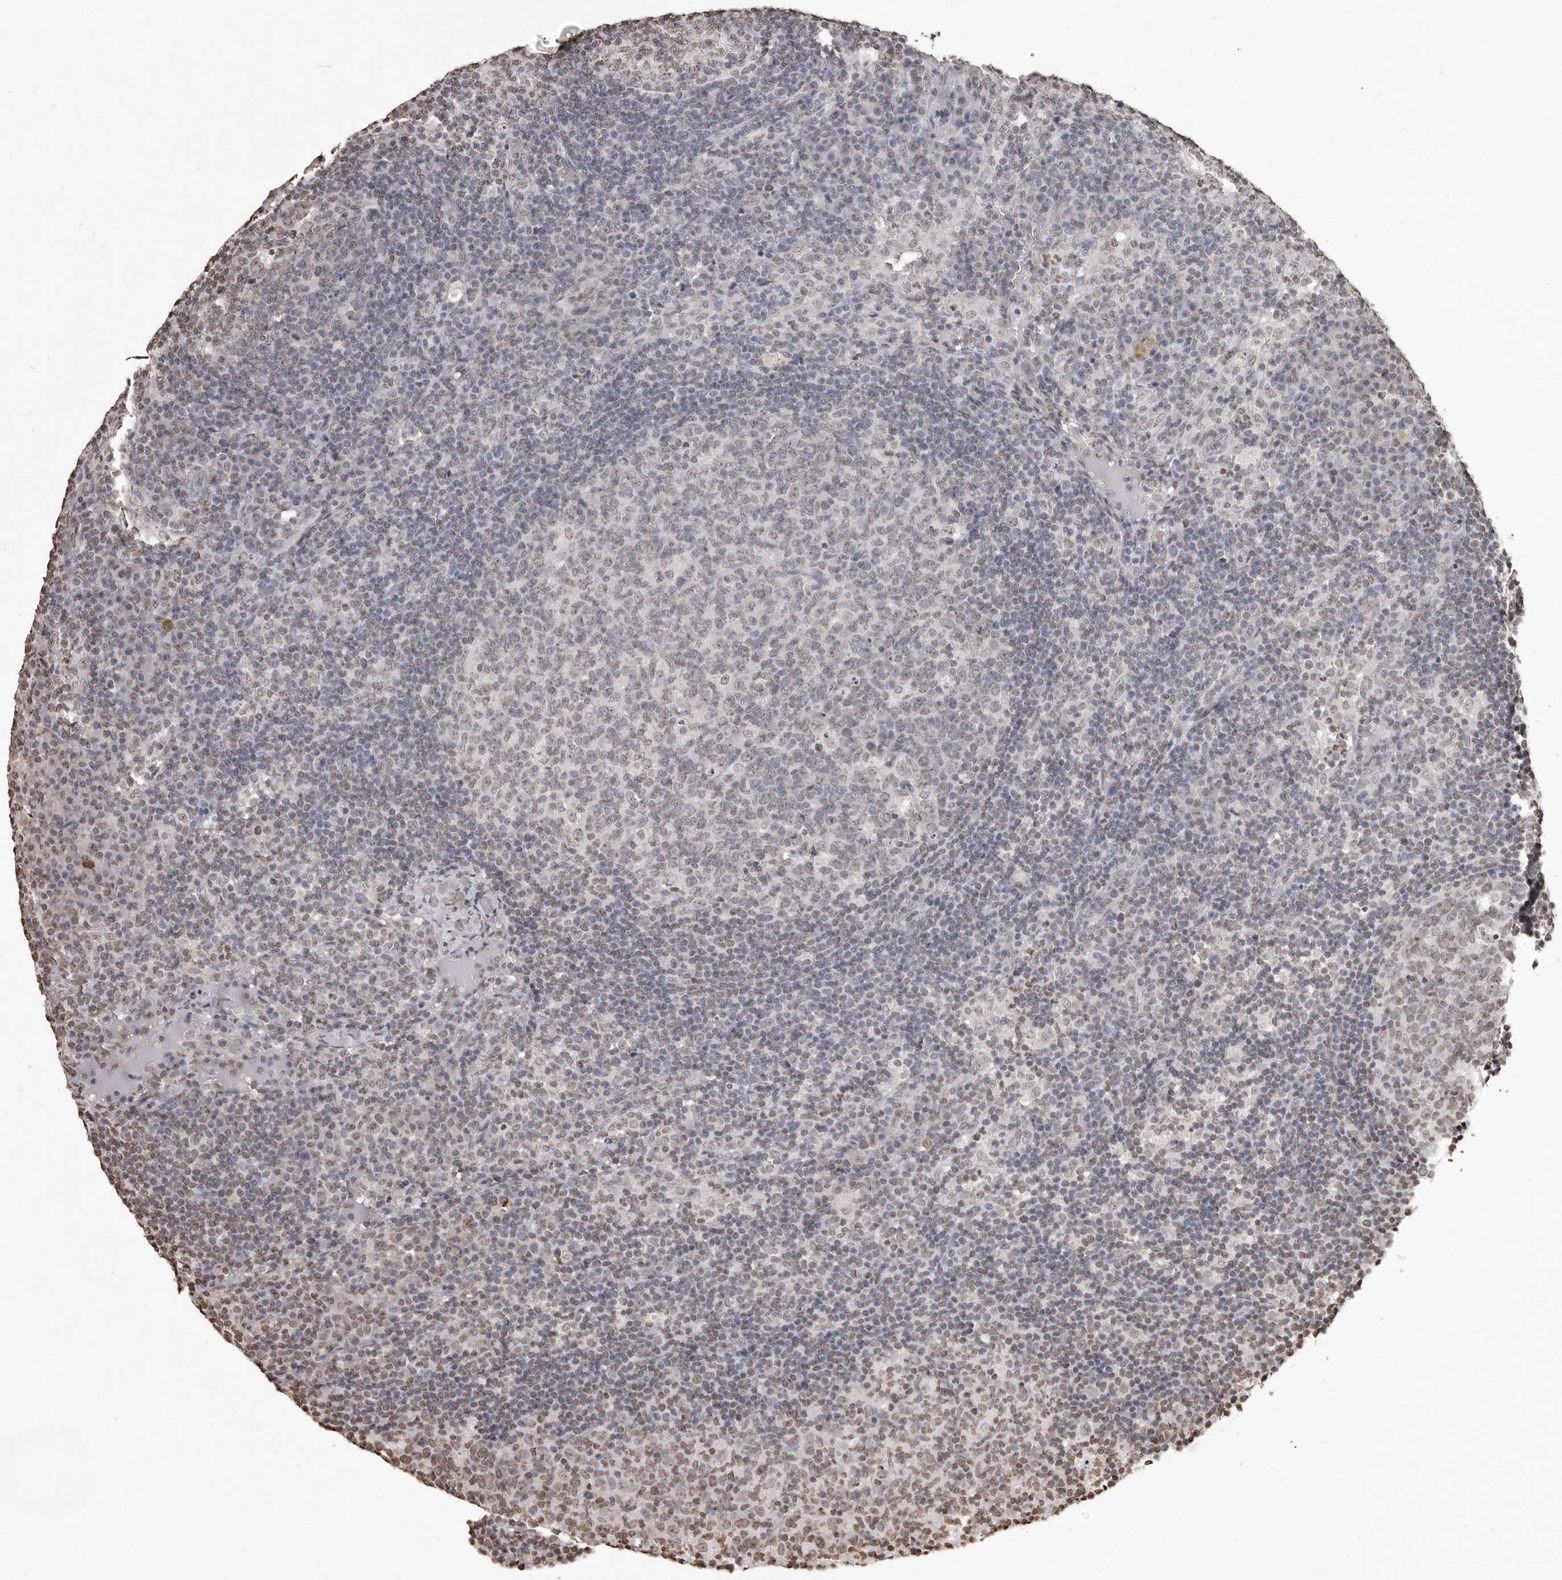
{"staining": {"intensity": "weak", "quantity": "<25%", "location": "nuclear"}, "tissue": "lymph node", "cell_type": "Germinal center cells", "image_type": "normal", "snomed": [{"axis": "morphology", "description": "Normal tissue, NOS"}, {"axis": "morphology", "description": "Inflammation, NOS"}, {"axis": "topography", "description": "Lymph node"}], "caption": "Photomicrograph shows no protein positivity in germinal center cells of unremarkable lymph node. (Brightfield microscopy of DAB immunohistochemistry (IHC) at high magnification).", "gene": "WDR45", "patient": {"sex": "male", "age": 55}}